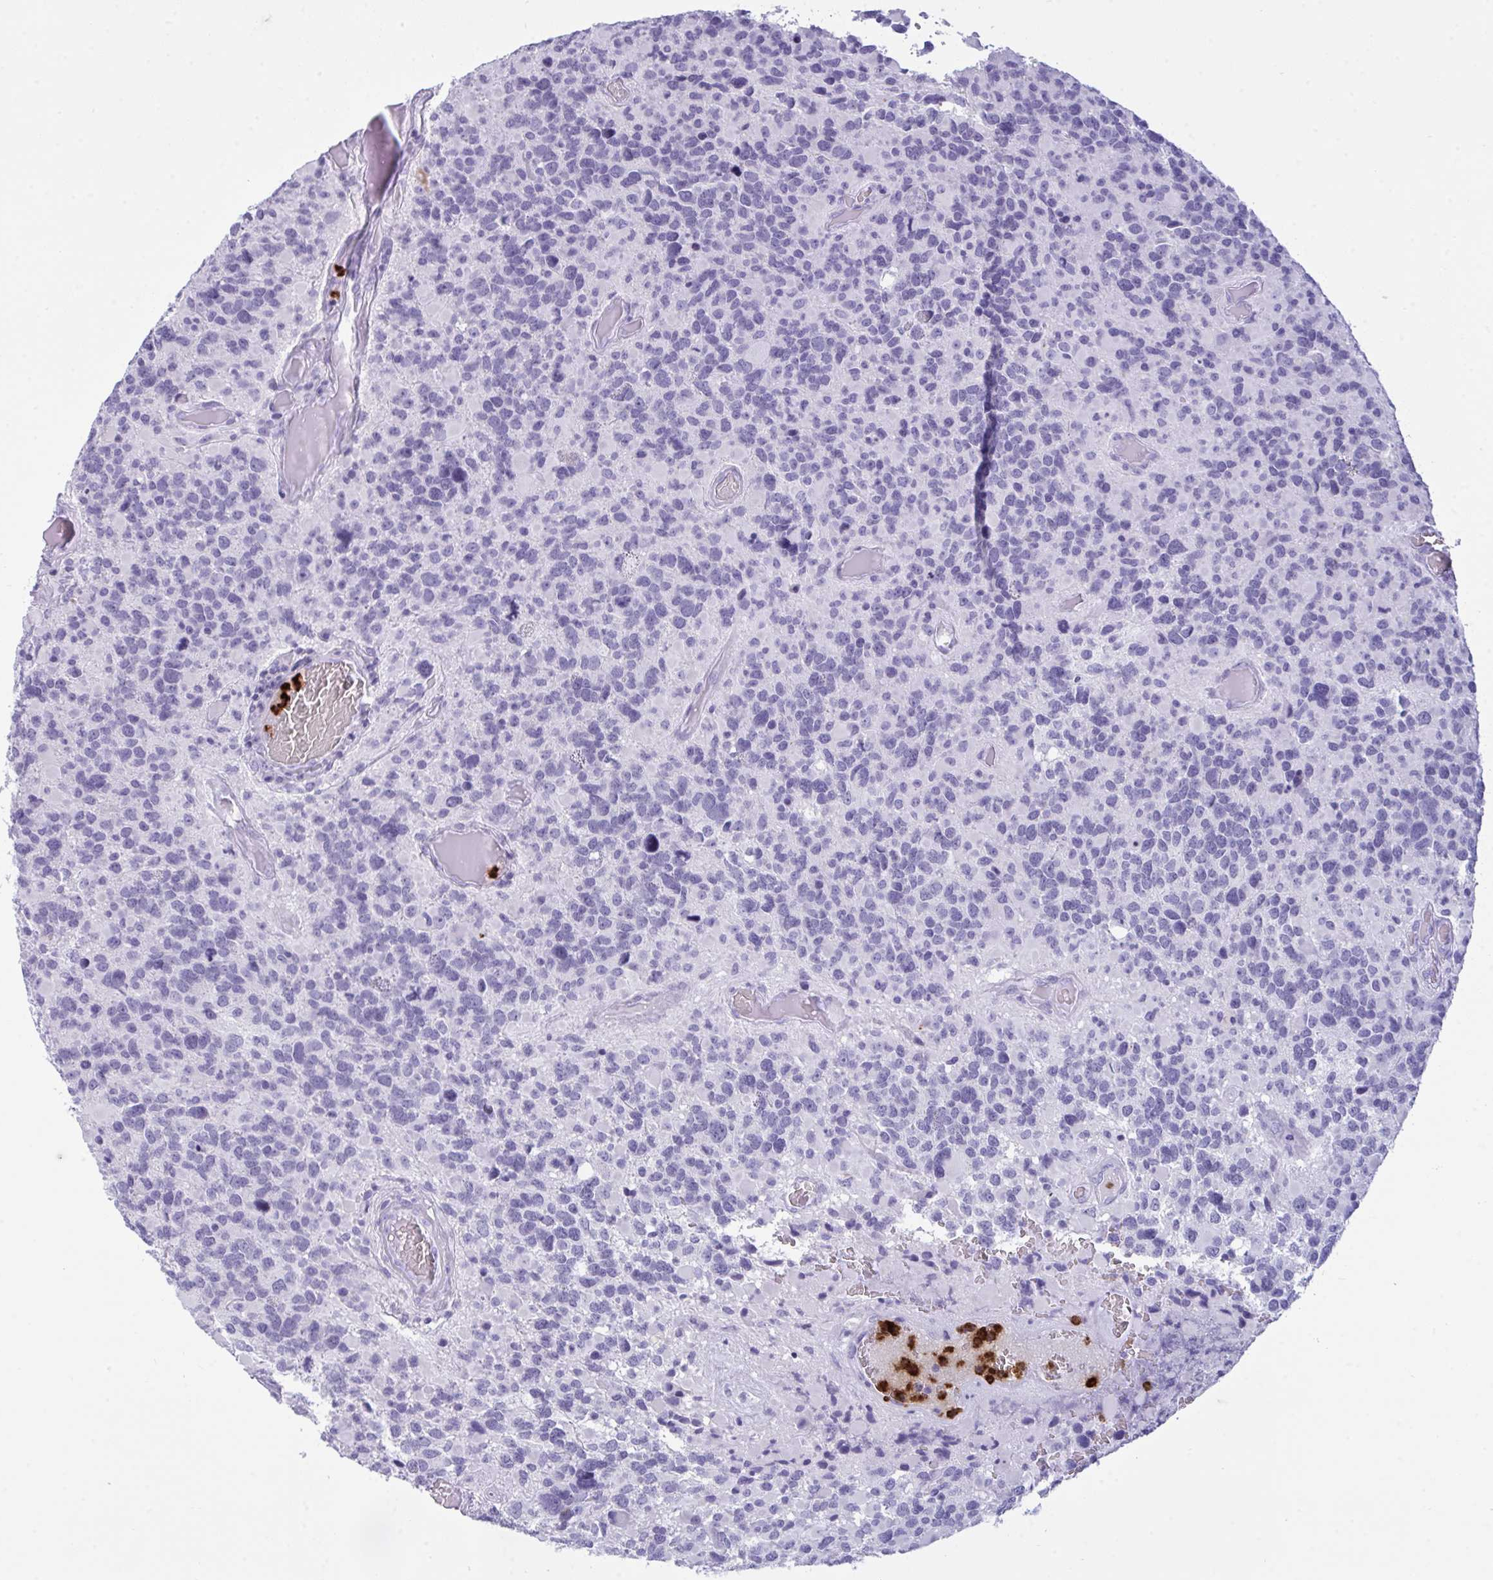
{"staining": {"intensity": "negative", "quantity": "none", "location": "none"}, "tissue": "glioma", "cell_type": "Tumor cells", "image_type": "cancer", "snomed": [{"axis": "morphology", "description": "Glioma, malignant, High grade"}, {"axis": "topography", "description": "Brain"}], "caption": "IHC micrograph of neoplastic tissue: glioma stained with DAB (3,3'-diaminobenzidine) displays no significant protein expression in tumor cells.", "gene": "ARHGAP42", "patient": {"sex": "female", "age": 40}}